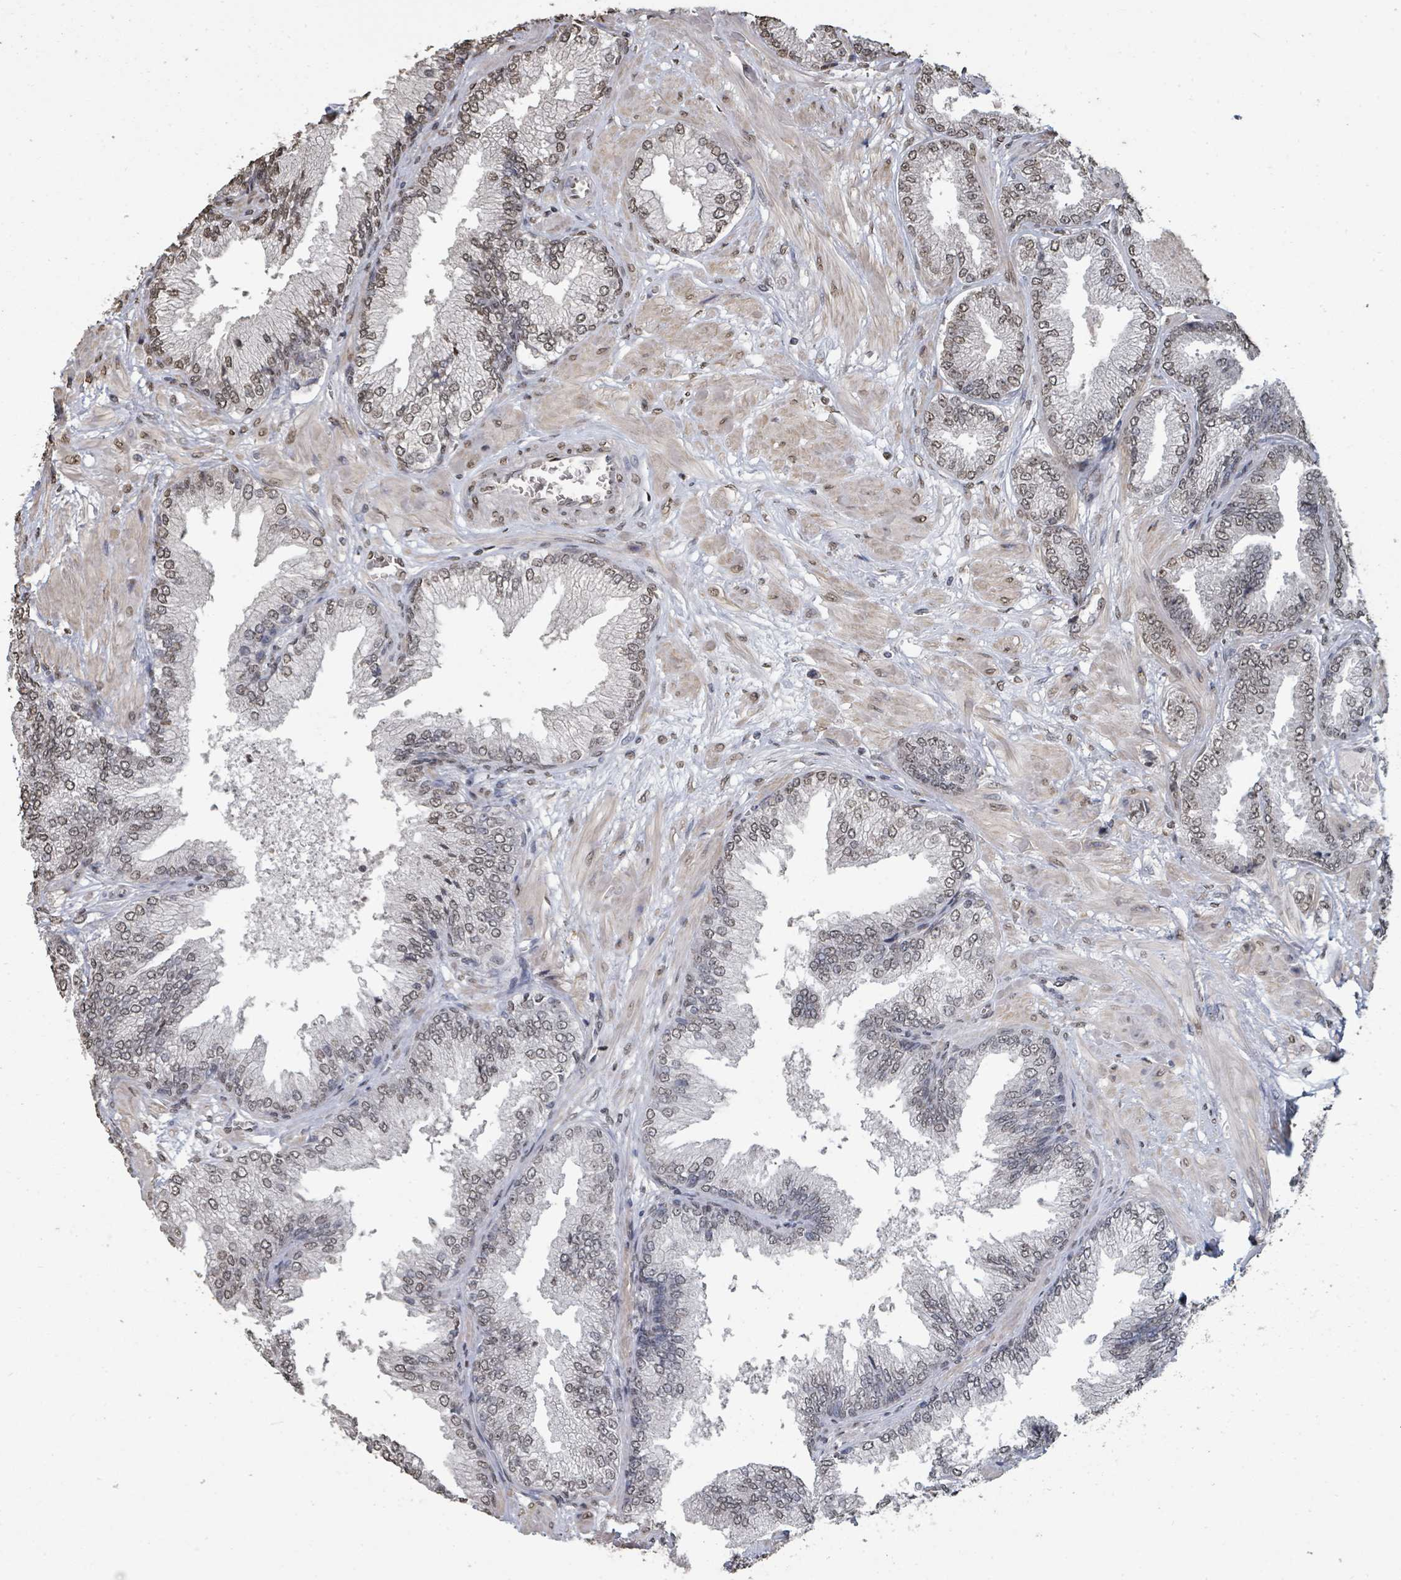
{"staining": {"intensity": "weak", "quantity": ">75%", "location": "nuclear"}, "tissue": "prostate cancer", "cell_type": "Tumor cells", "image_type": "cancer", "snomed": [{"axis": "morphology", "description": "Adenocarcinoma, Low grade"}, {"axis": "topography", "description": "Prostate"}], "caption": "Immunohistochemical staining of human prostate cancer (adenocarcinoma (low-grade)) exhibits low levels of weak nuclear staining in about >75% of tumor cells.", "gene": "MRPS12", "patient": {"sex": "male", "age": 55}}